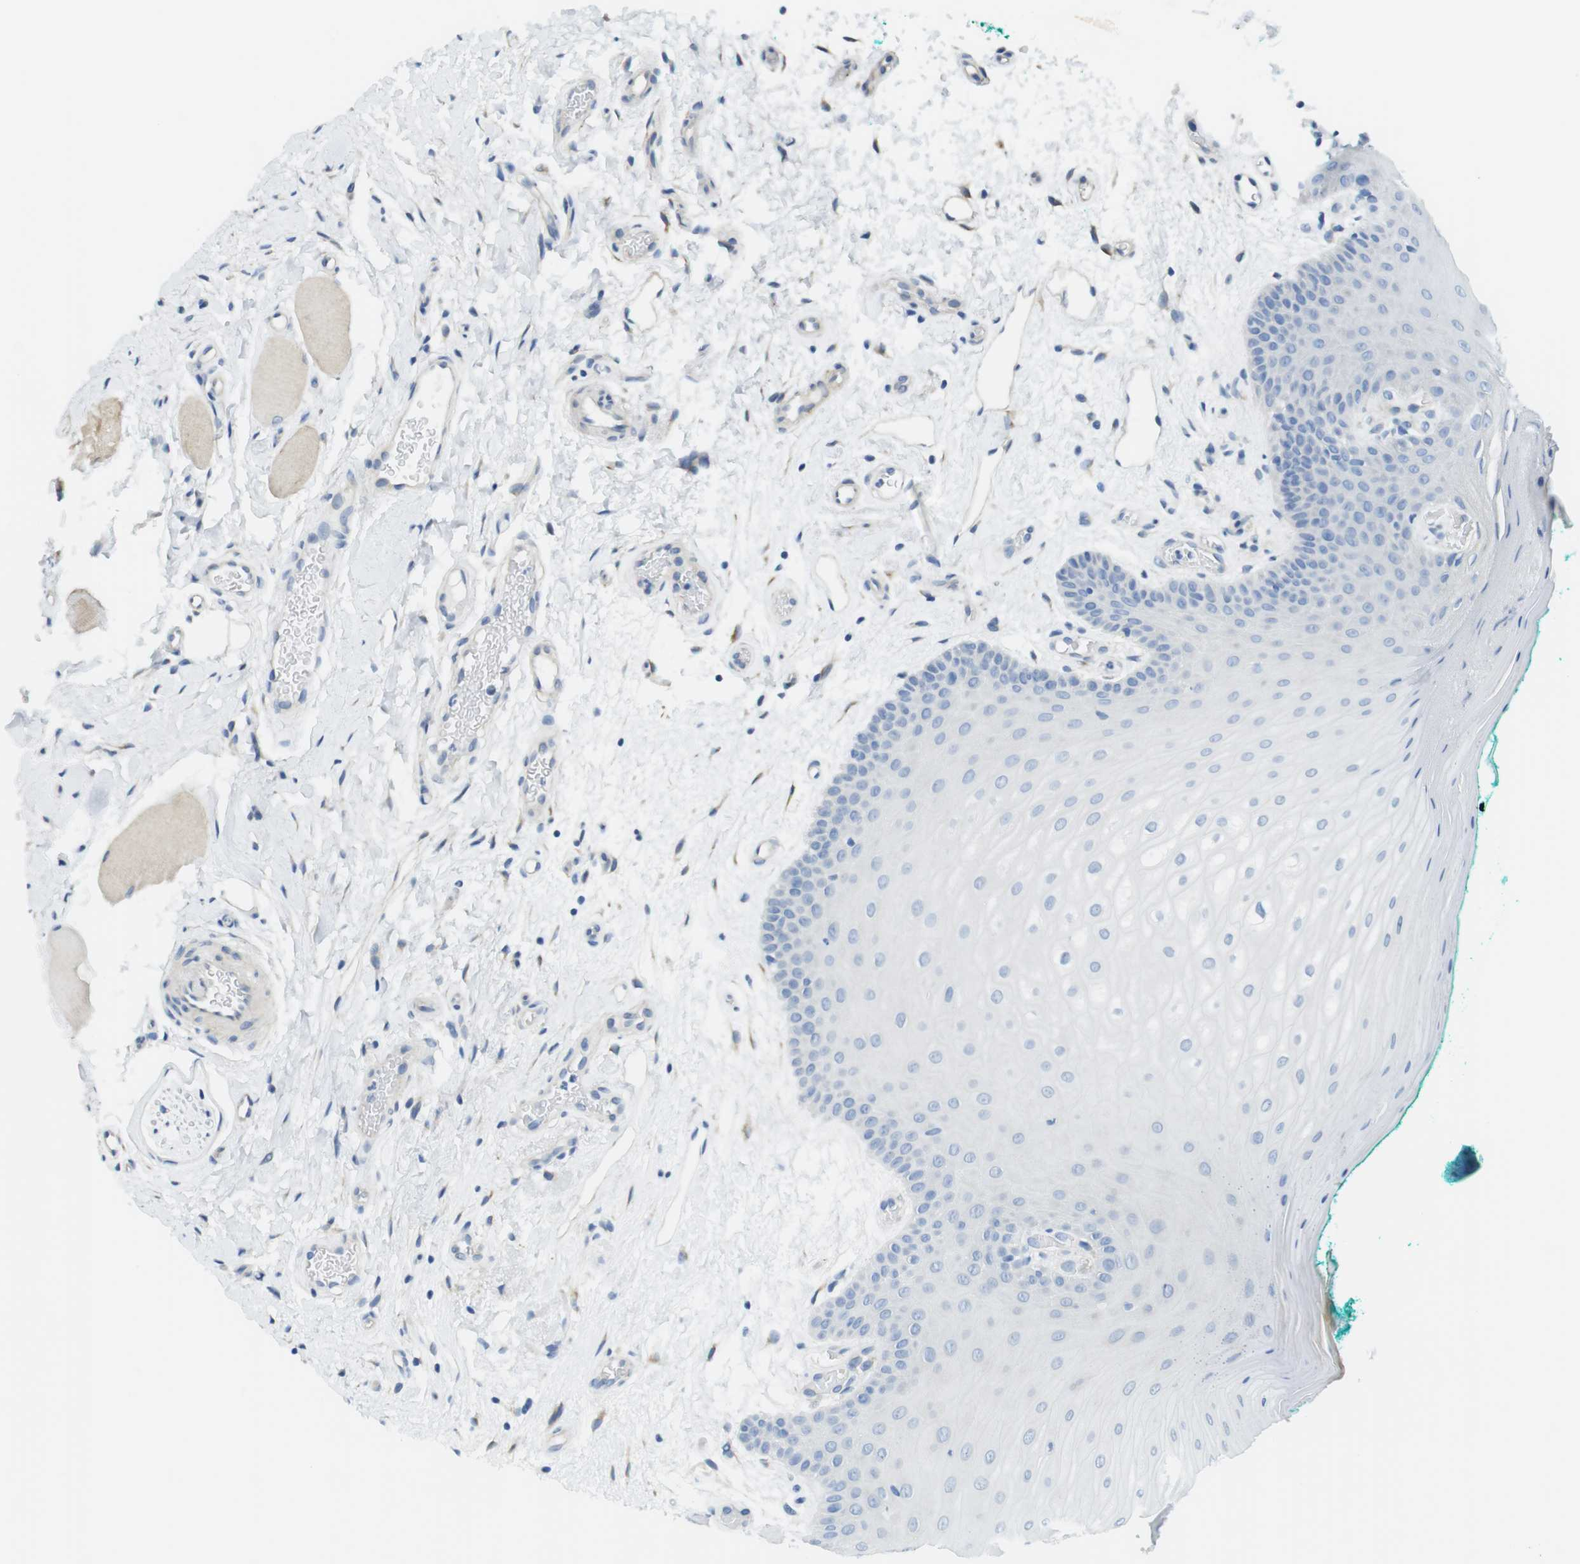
{"staining": {"intensity": "negative", "quantity": "none", "location": "none"}, "tissue": "oral mucosa", "cell_type": "Squamous epithelial cells", "image_type": "normal", "snomed": [{"axis": "morphology", "description": "Normal tissue, NOS"}, {"axis": "topography", "description": "Skeletal muscle"}, {"axis": "topography", "description": "Oral tissue"}], "caption": "Protein analysis of normal oral mucosa shows no significant staining in squamous epithelial cells. (DAB immunohistochemistry visualized using brightfield microscopy, high magnification).", "gene": "CDH8", "patient": {"sex": "male", "age": 58}}